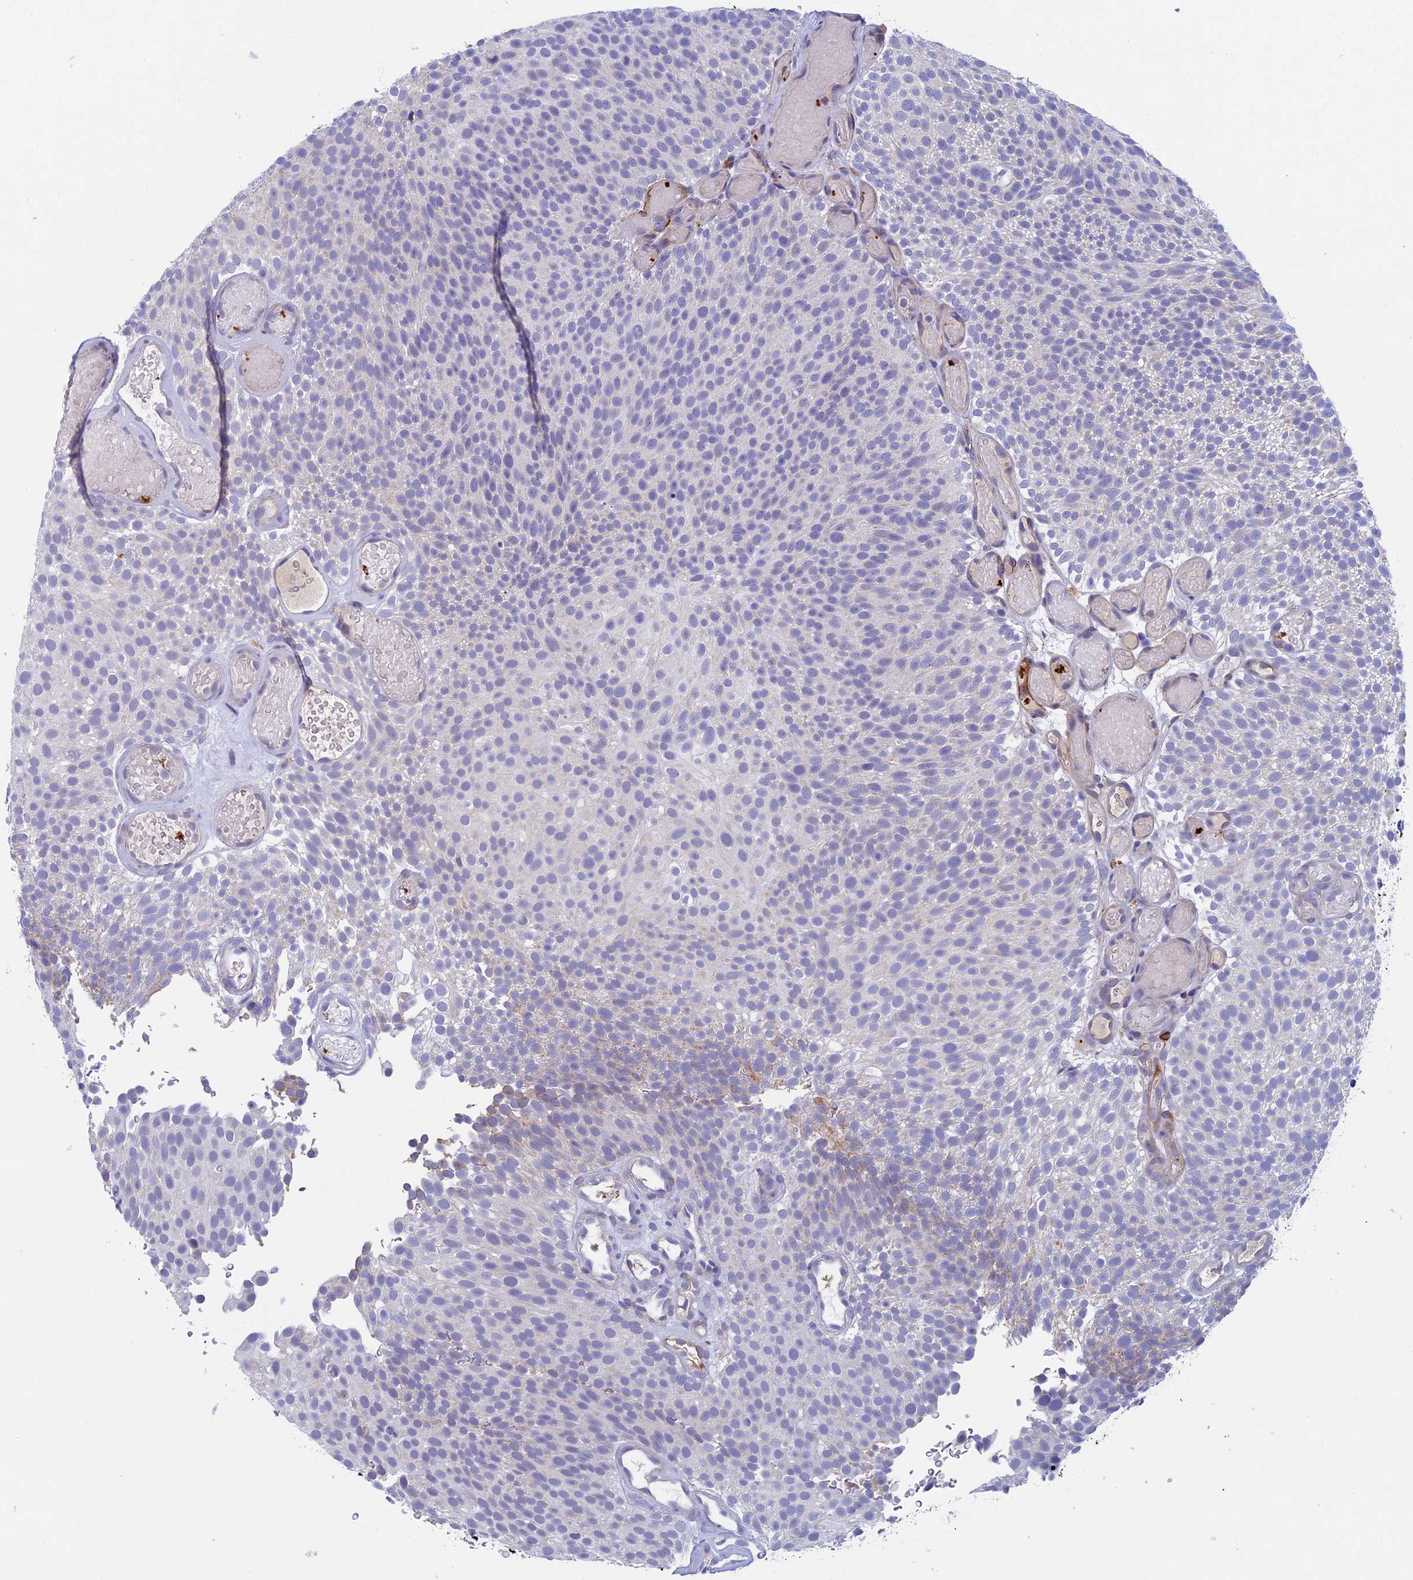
{"staining": {"intensity": "negative", "quantity": "none", "location": "none"}, "tissue": "urothelial cancer", "cell_type": "Tumor cells", "image_type": "cancer", "snomed": [{"axis": "morphology", "description": "Urothelial carcinoma, Low grade"}, {"axis": "topography", "description": "Urinary bladder"}], "caption": "DAB immunohistochemical staining of low-grade urothelial carcinoma shows no significant positivity in tumor cells. (DAB IHC, high magnification).", "gene": "INSYN1", "patient": {"sex": "male", "age": 78}}